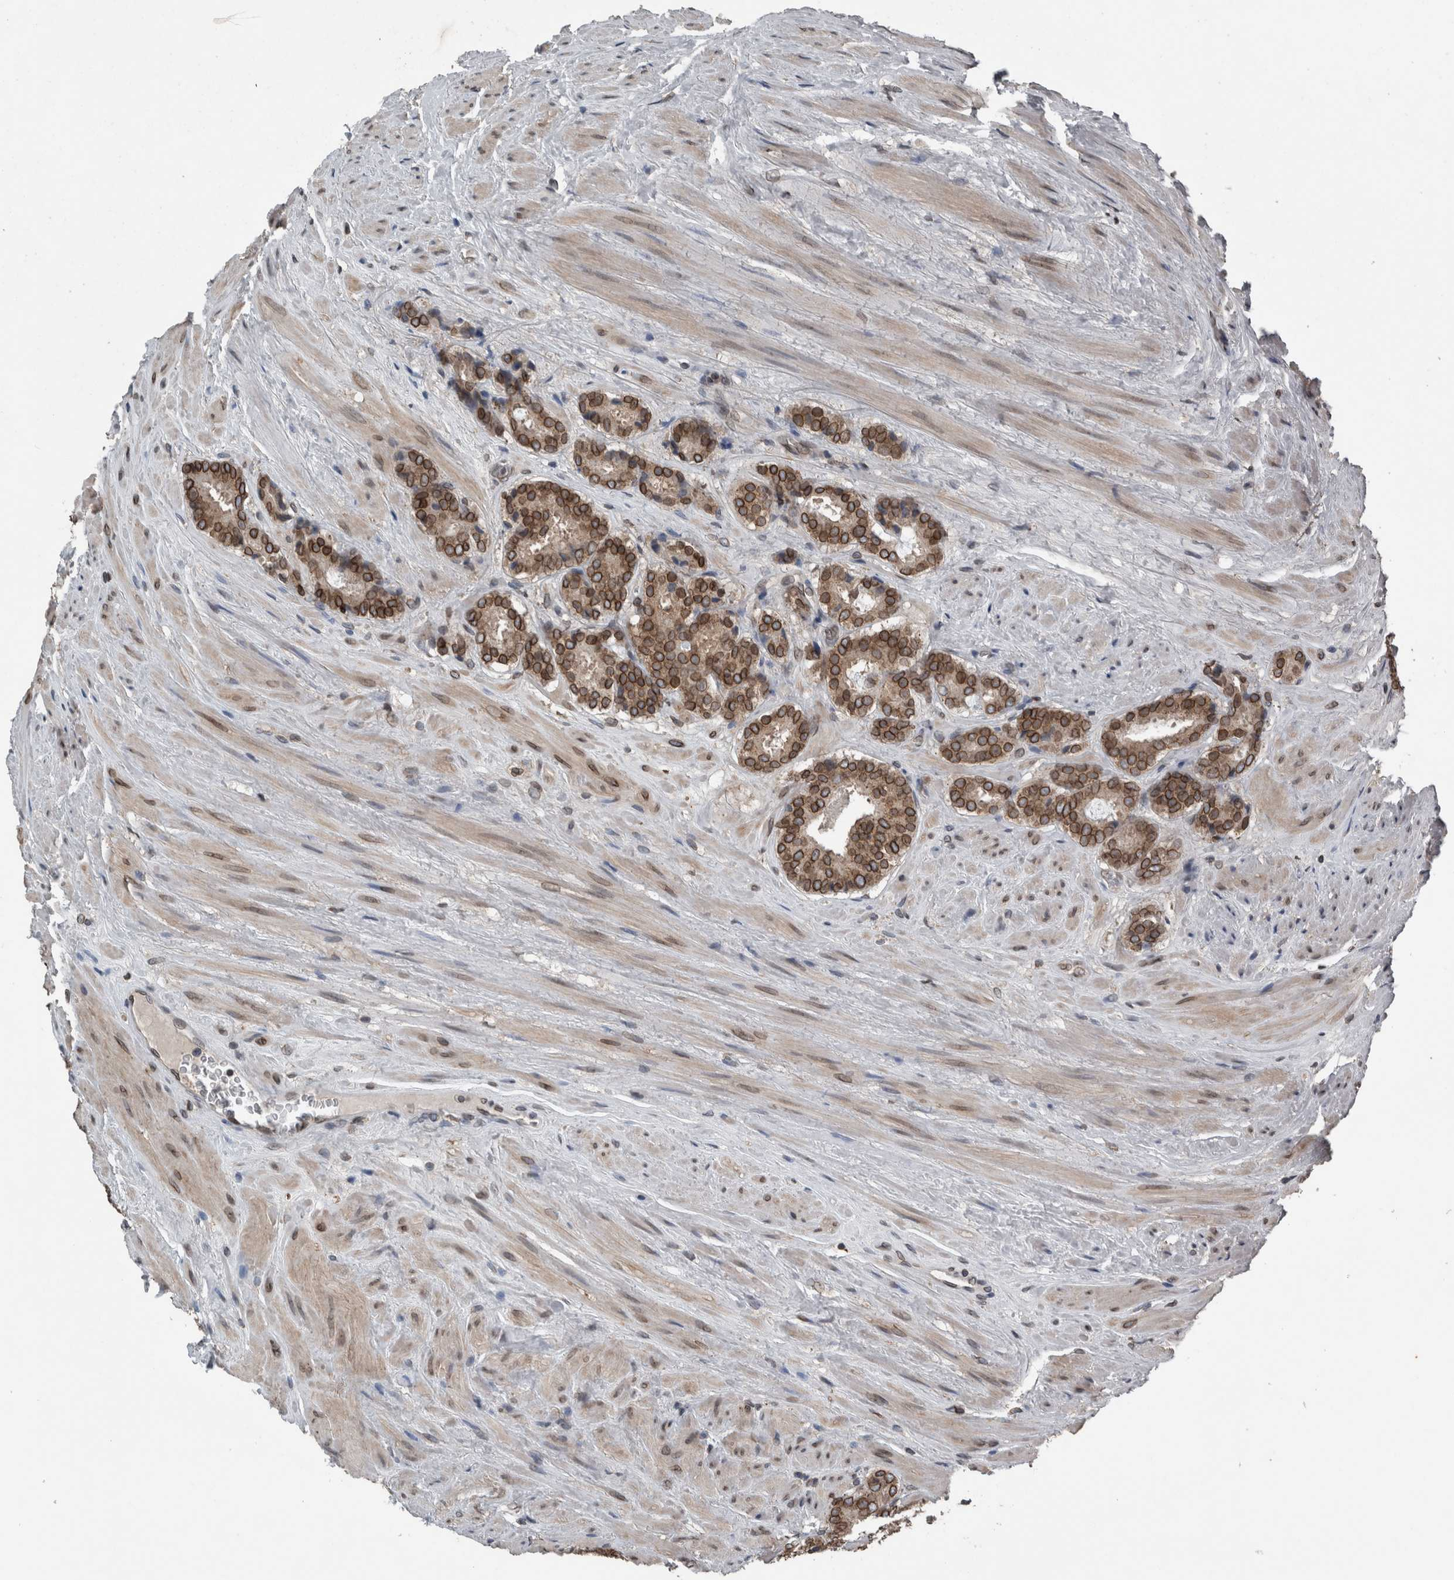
{"staining": {"intensity": "strong", "quantity": ">75%", "location": "cytoplasmic/membranous,nuclear"}, "tissue": "prostate cancer", "cell_type": "Tumor cells", "image_type": "cancer", "snomed": [{"axis": "morphology", "description": "Adenocarcinoma, Low grade"}, {"axis": "topography", "description": "Prostate"}], "caption": "Tumor cells exhibit strong cytoplasmic/membranous and nuclear expression in about >75% of cells in prostate low-grade adenocarcinoma.", "gene": "RANBP2", "patient": {"sex": "male", "age": 69}}